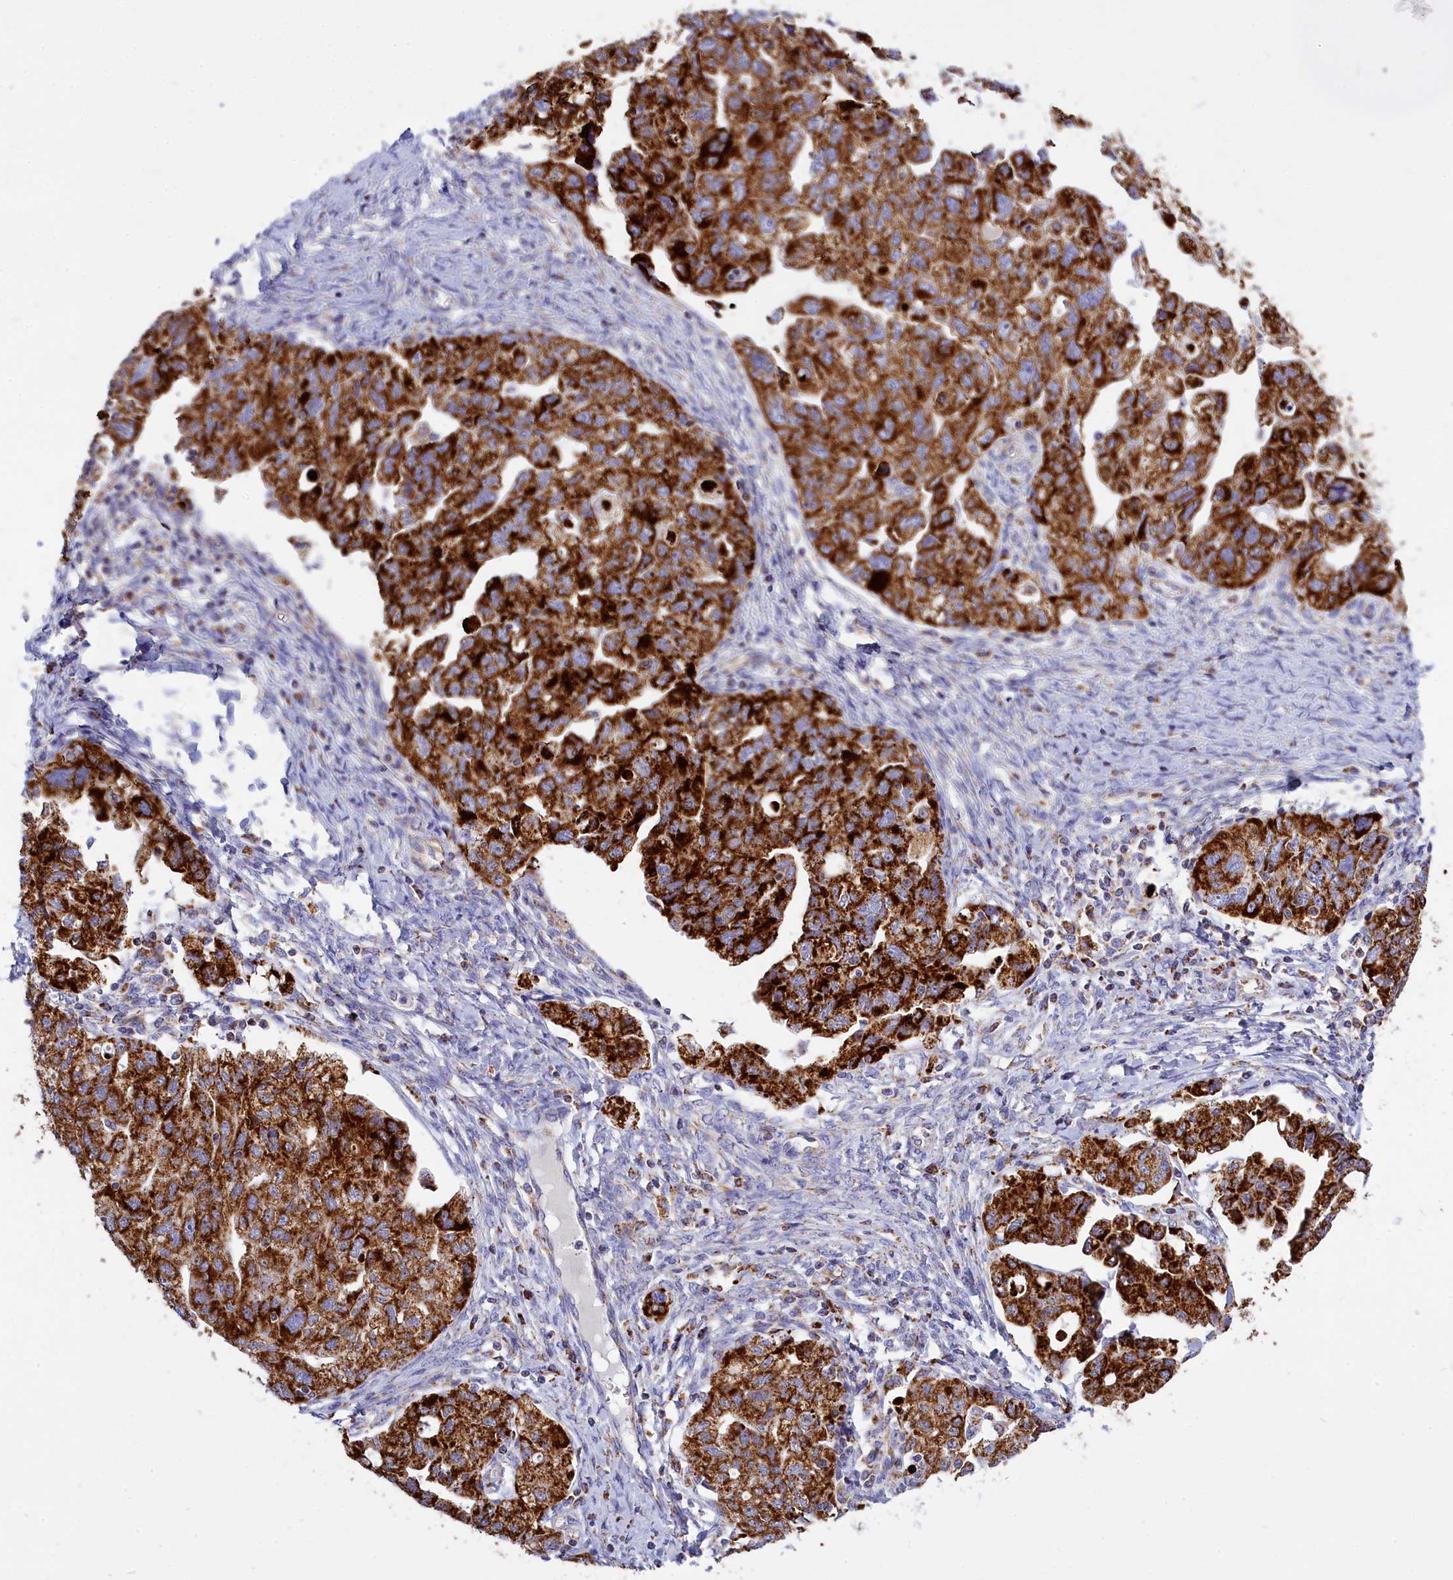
{"staining": {"intensity": "strong", "quantity": ">75%", "location": "cytoplasmic/membranous"}, "tissue": "ovarian cancer", "cell_type": "Tumor cells", "image_type": "cancer", "snomed": [{"axis": "morphology", "description": "Carcinoma, NOS"}, {"axis": "morphology", "description": "Cystadenocarcinoma, serous, NOS"}, {"axis": "topography", "description": "Ovary"}], "caption": "A brown stain shows strong cytoplasmic/membranous positivity of a protein in ovarian cancer tumor cells. (DAB (3,3'-diaminobenzidine) = brown stain, brightfield microscopy at high magnification).", "gene": "VDAC2", "patient": {"sex": "female", "age": 69}}